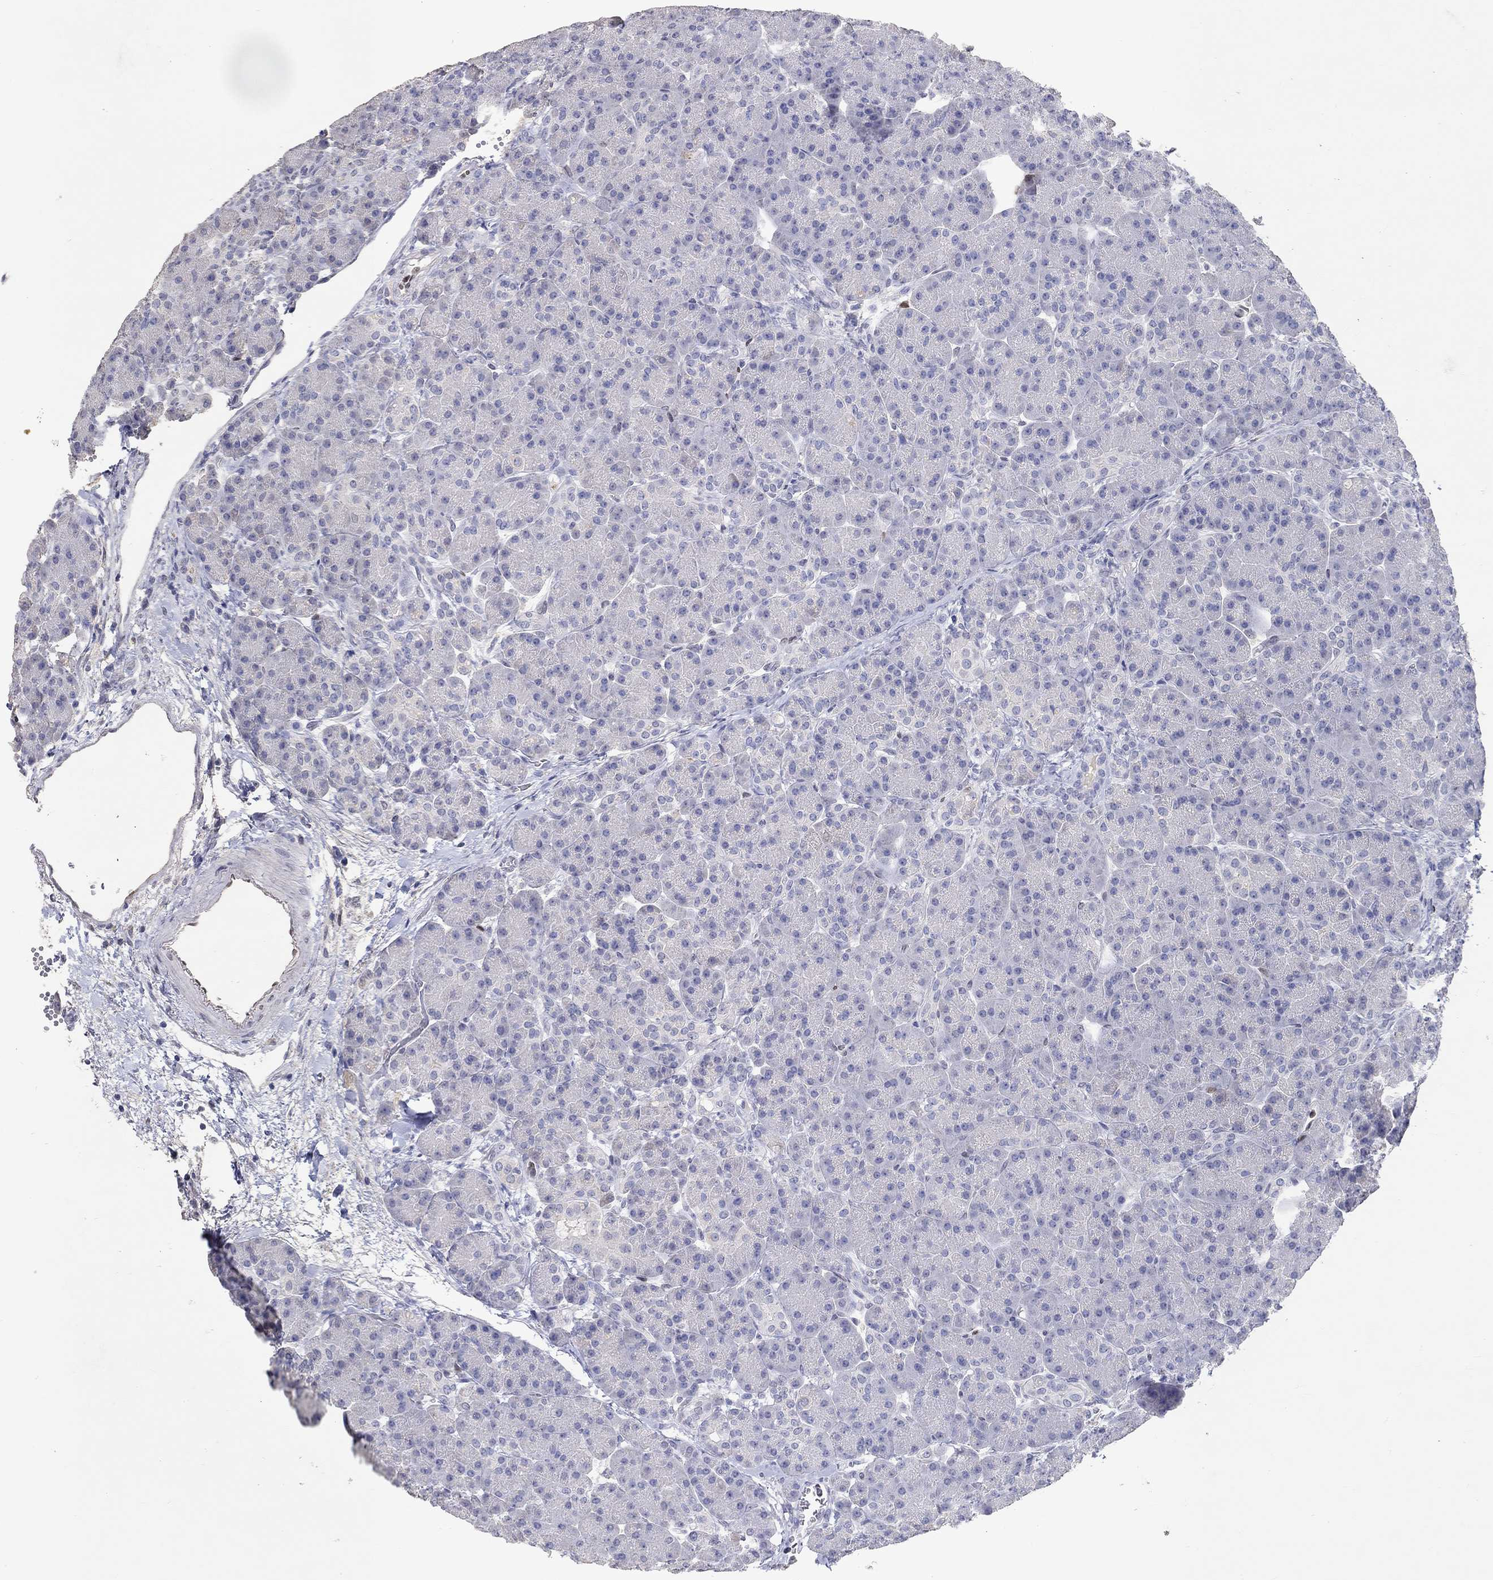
{"staining": {"intensity": "negative", "quantity": "none", "location": "none"}, "tissue": "pancreas", "cell_type": "Exocrine glandular cells", "image_type": "normal", "snomed": [{"axis": "morphology", "description": "Normal tissue, NOS"}, {"axis": "topography", "description": "Pancreas"}], "caption": "Immunohistochemistry (IHC) photomicrograph of normal pancreas stained for a protein (brown), which displays no expression in exocrine glandular cells.", "gene": "FGF2", "patient": {"sex": "female", "age": 63}}